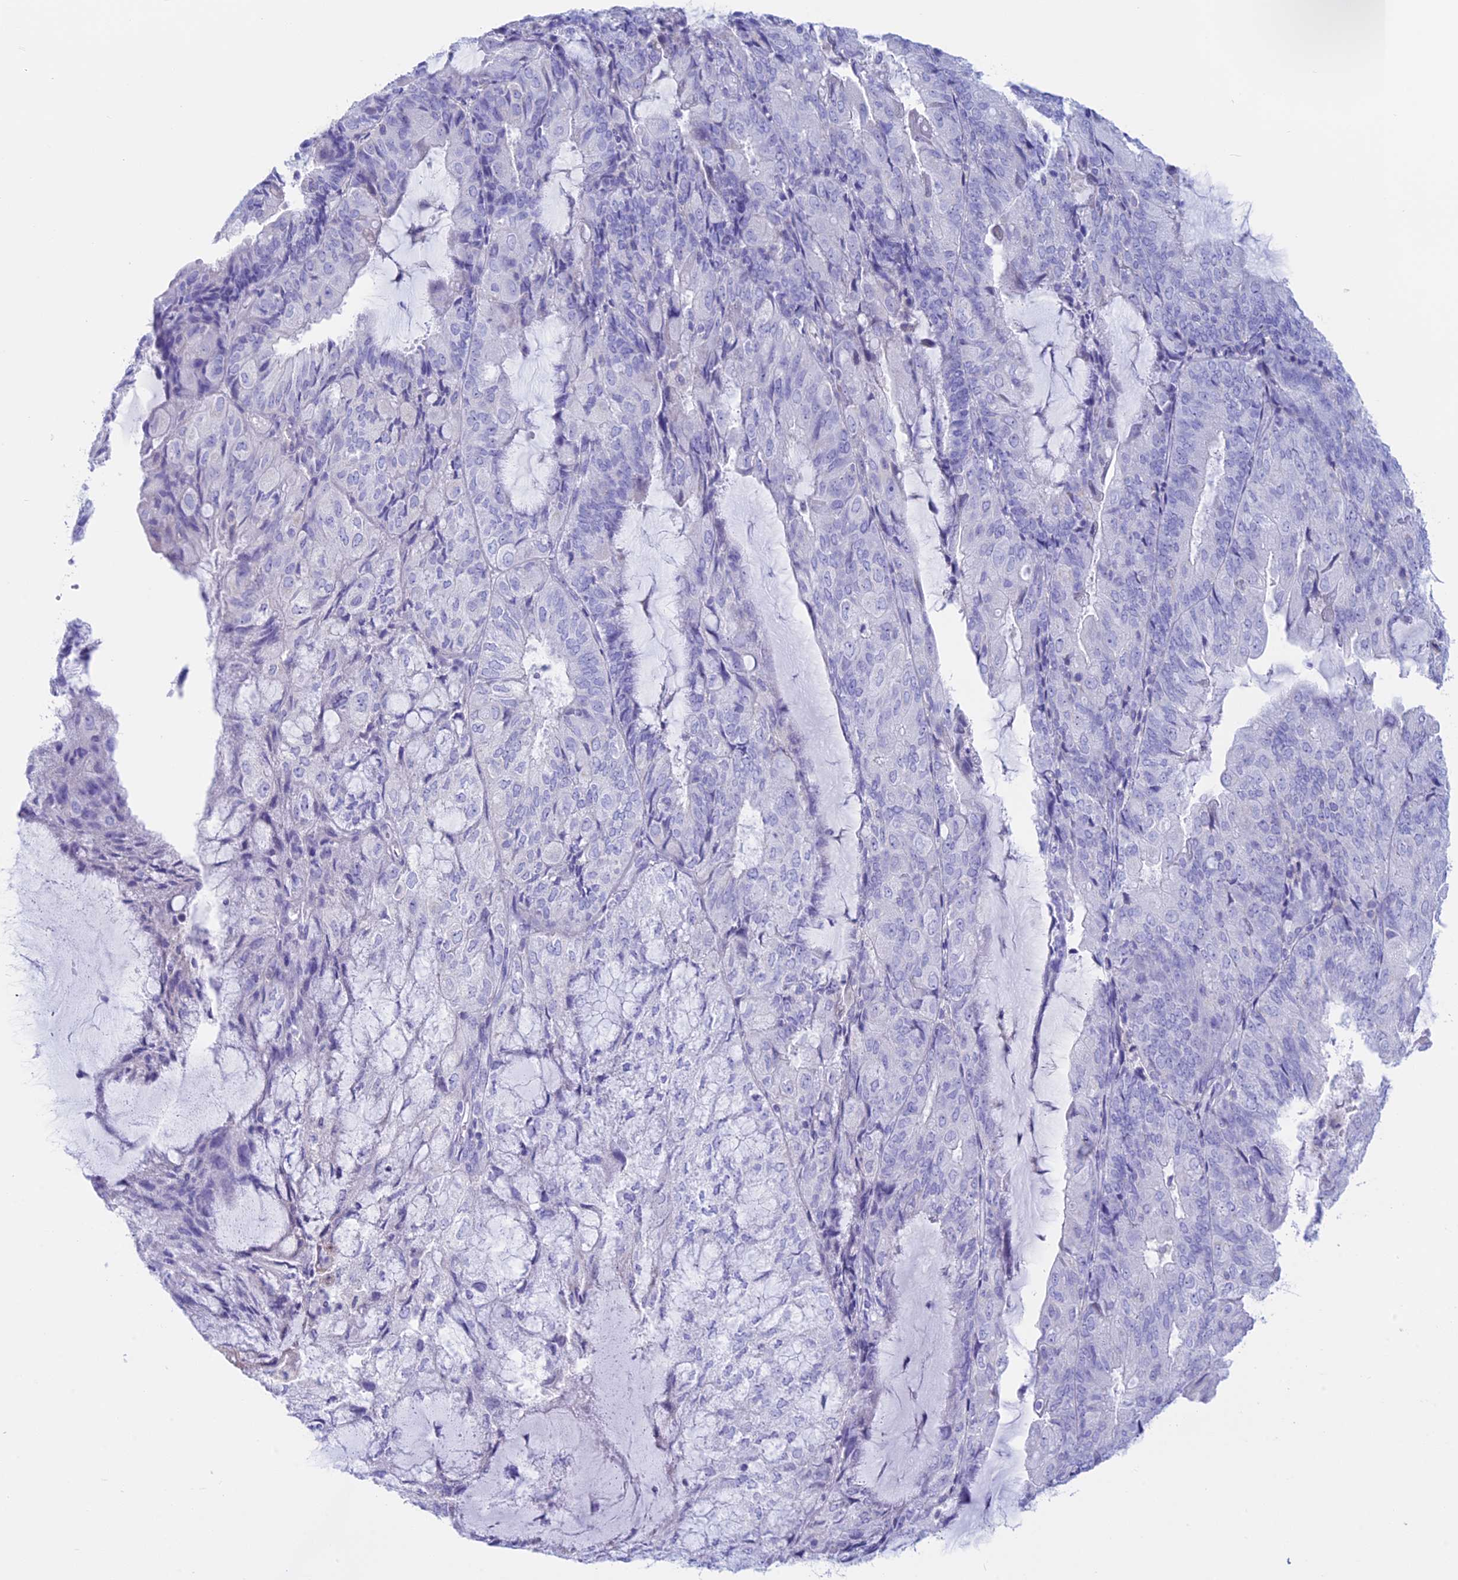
{"staining": {"intensity": "negative", "quantity": "none", "location": "none"}, "tissue": "endometrial cancer", "cell_type": "Tumor cells", "image_type": "cancer", "snomed": [{"axis": "morphology", "description": "Adenocarcinoma, NOS"}, {"axis": "topography", "description": "Endometrium"}], "caption": "An IHC photomicrograph of endometrial cancer is shown. There is no staining in tumor cells of endometrial cancer. (Stains: DAB (3,3'-diaminobenzidine) immunohistochemistry with hematoxylin counter stain, Microscopy: brightfield microscopy at high magnification).", "gene": "RP1", "patient": {"sex": "female", "age": 81}}